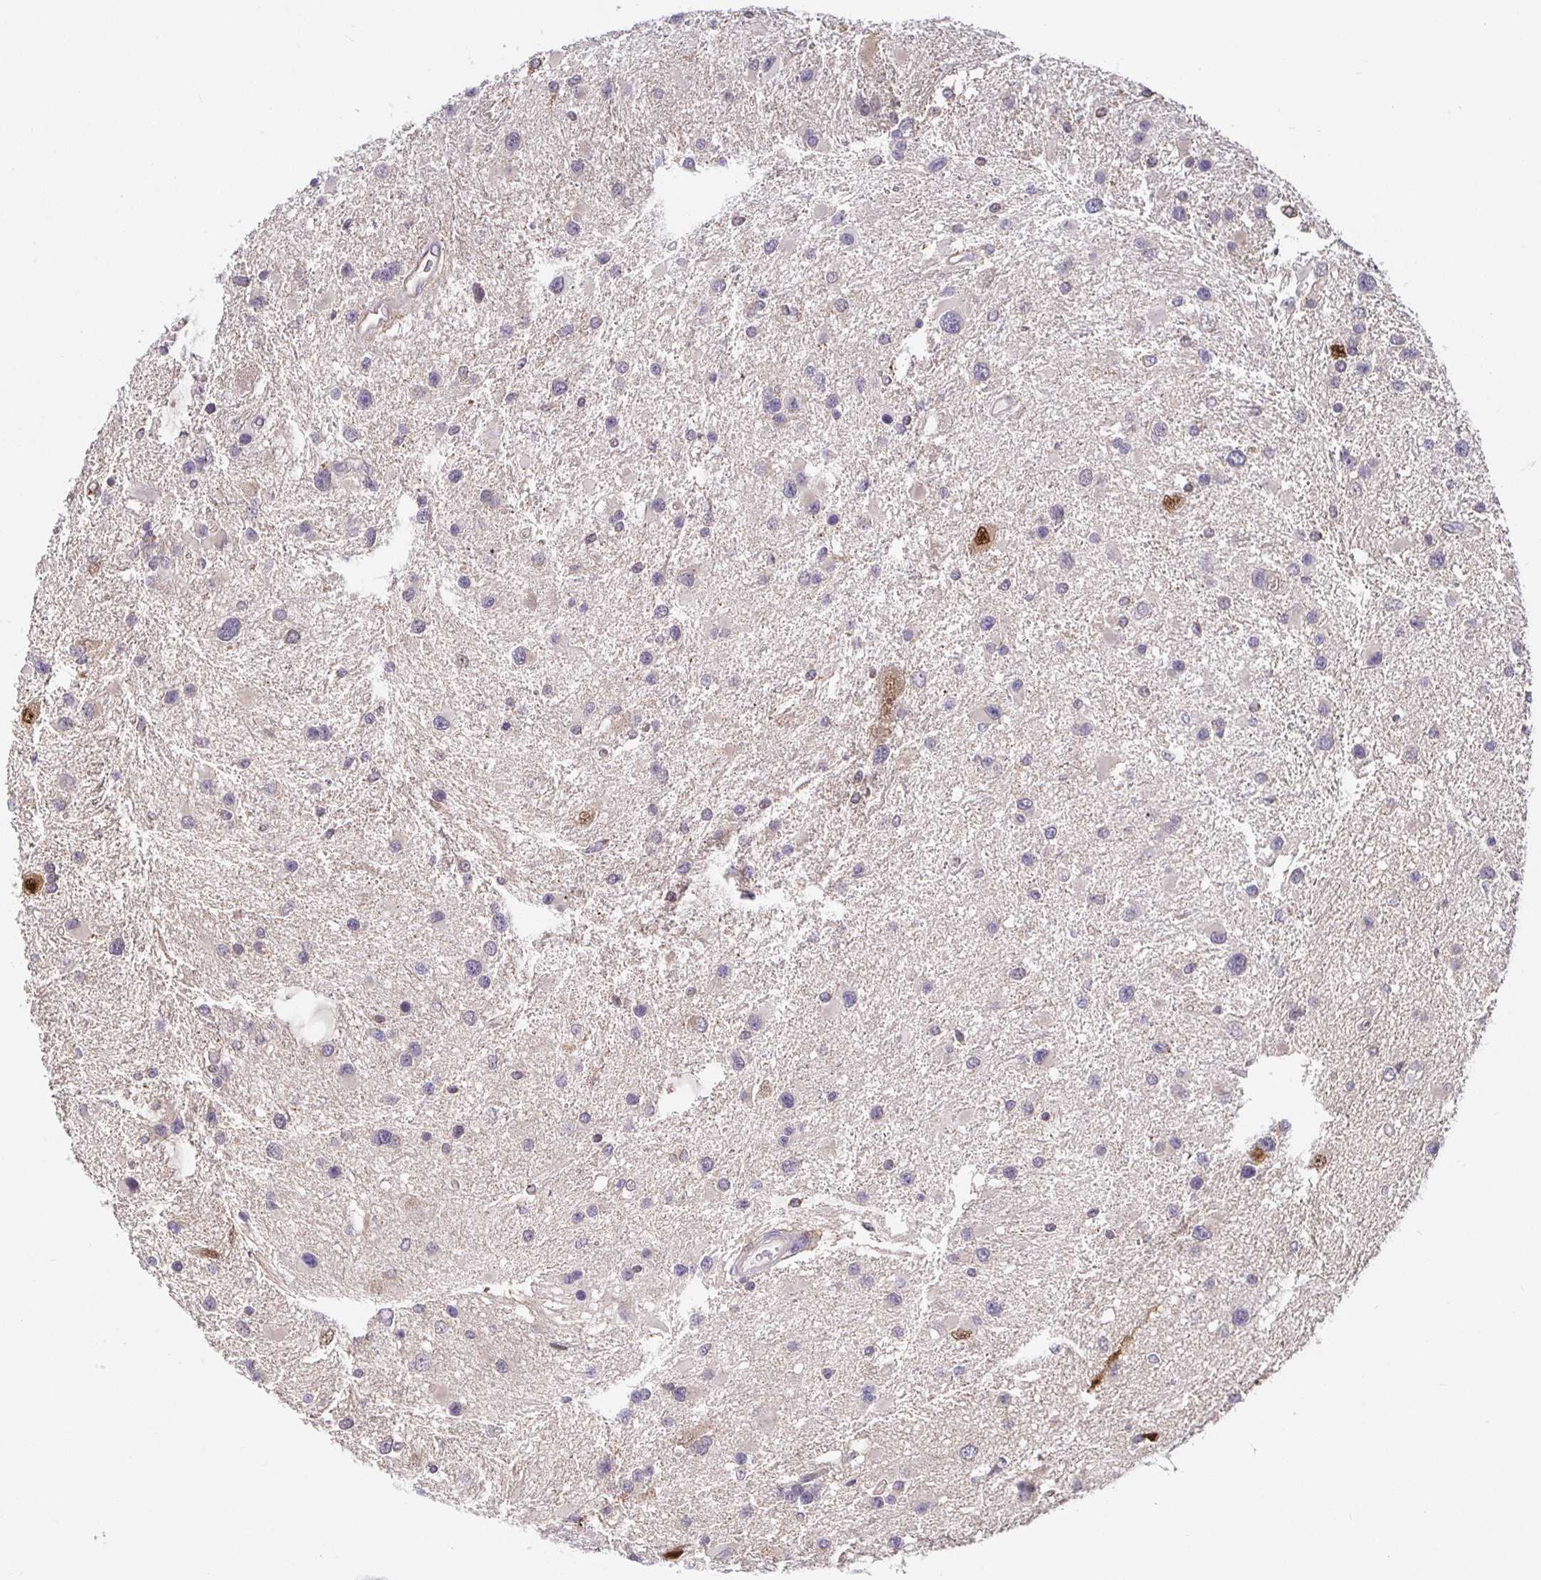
{"staining": {"intensity": "negative", "quantity": "none", "location": "none"}, "tissue": "glioma", "cell_type": "Tumor cells", "image_type": "cancer", "snomed": [{"axis": "morphology", "description": "Glioma, malignant, Low grade"}, {"axis": "topography", "description": "Brain"}], "caption": "Tumor cells are negative for brown protein staining in glioma. Brightfield microscopy of IHC stained with DAB (brown) and hematoxylin (blue), captured at high magnification.", "gene": "SATB1", "patient": {"sex": "female", "age": 32}}